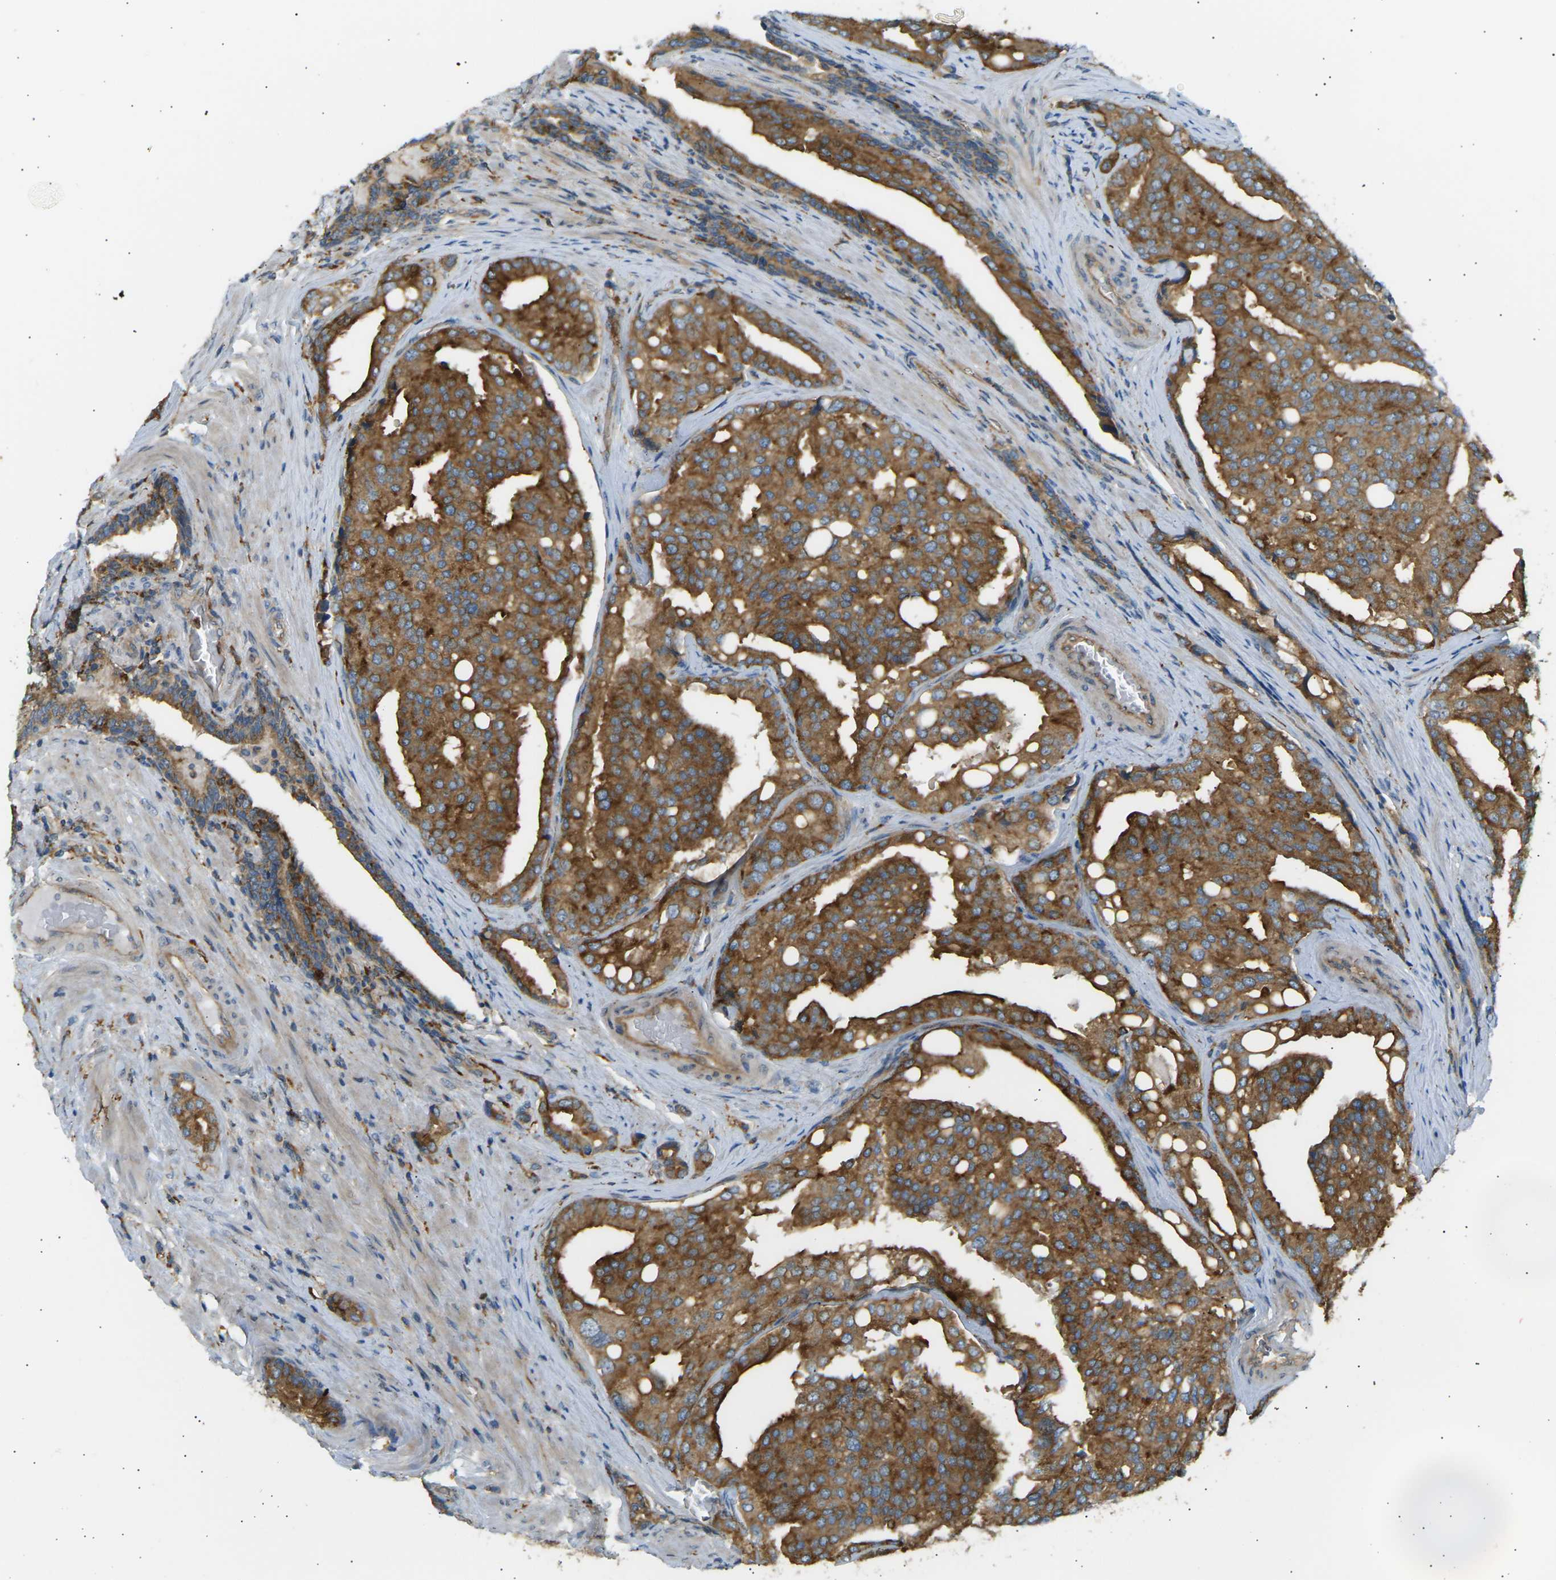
{"staining": {"intensity": "moderate", "quantity": ">75%", "location": "cytoplasmic/membranous"}, "tissue": "prostate cancer", "cell_type": "Tumor cells", "image_type": "cancer", "snomed": [{"axis": "morphology", "description": "Adenocarcinoma, High grade"}, {"axis": "topography", "description": "Prostate"}], "caption": "Prostate cancer tissue exhibits moderate cytoplasmic/membranous expression in approximately >75% of tumor cells", "gene": "CDK17", "patient": {"sex": "male", "age": 50}}